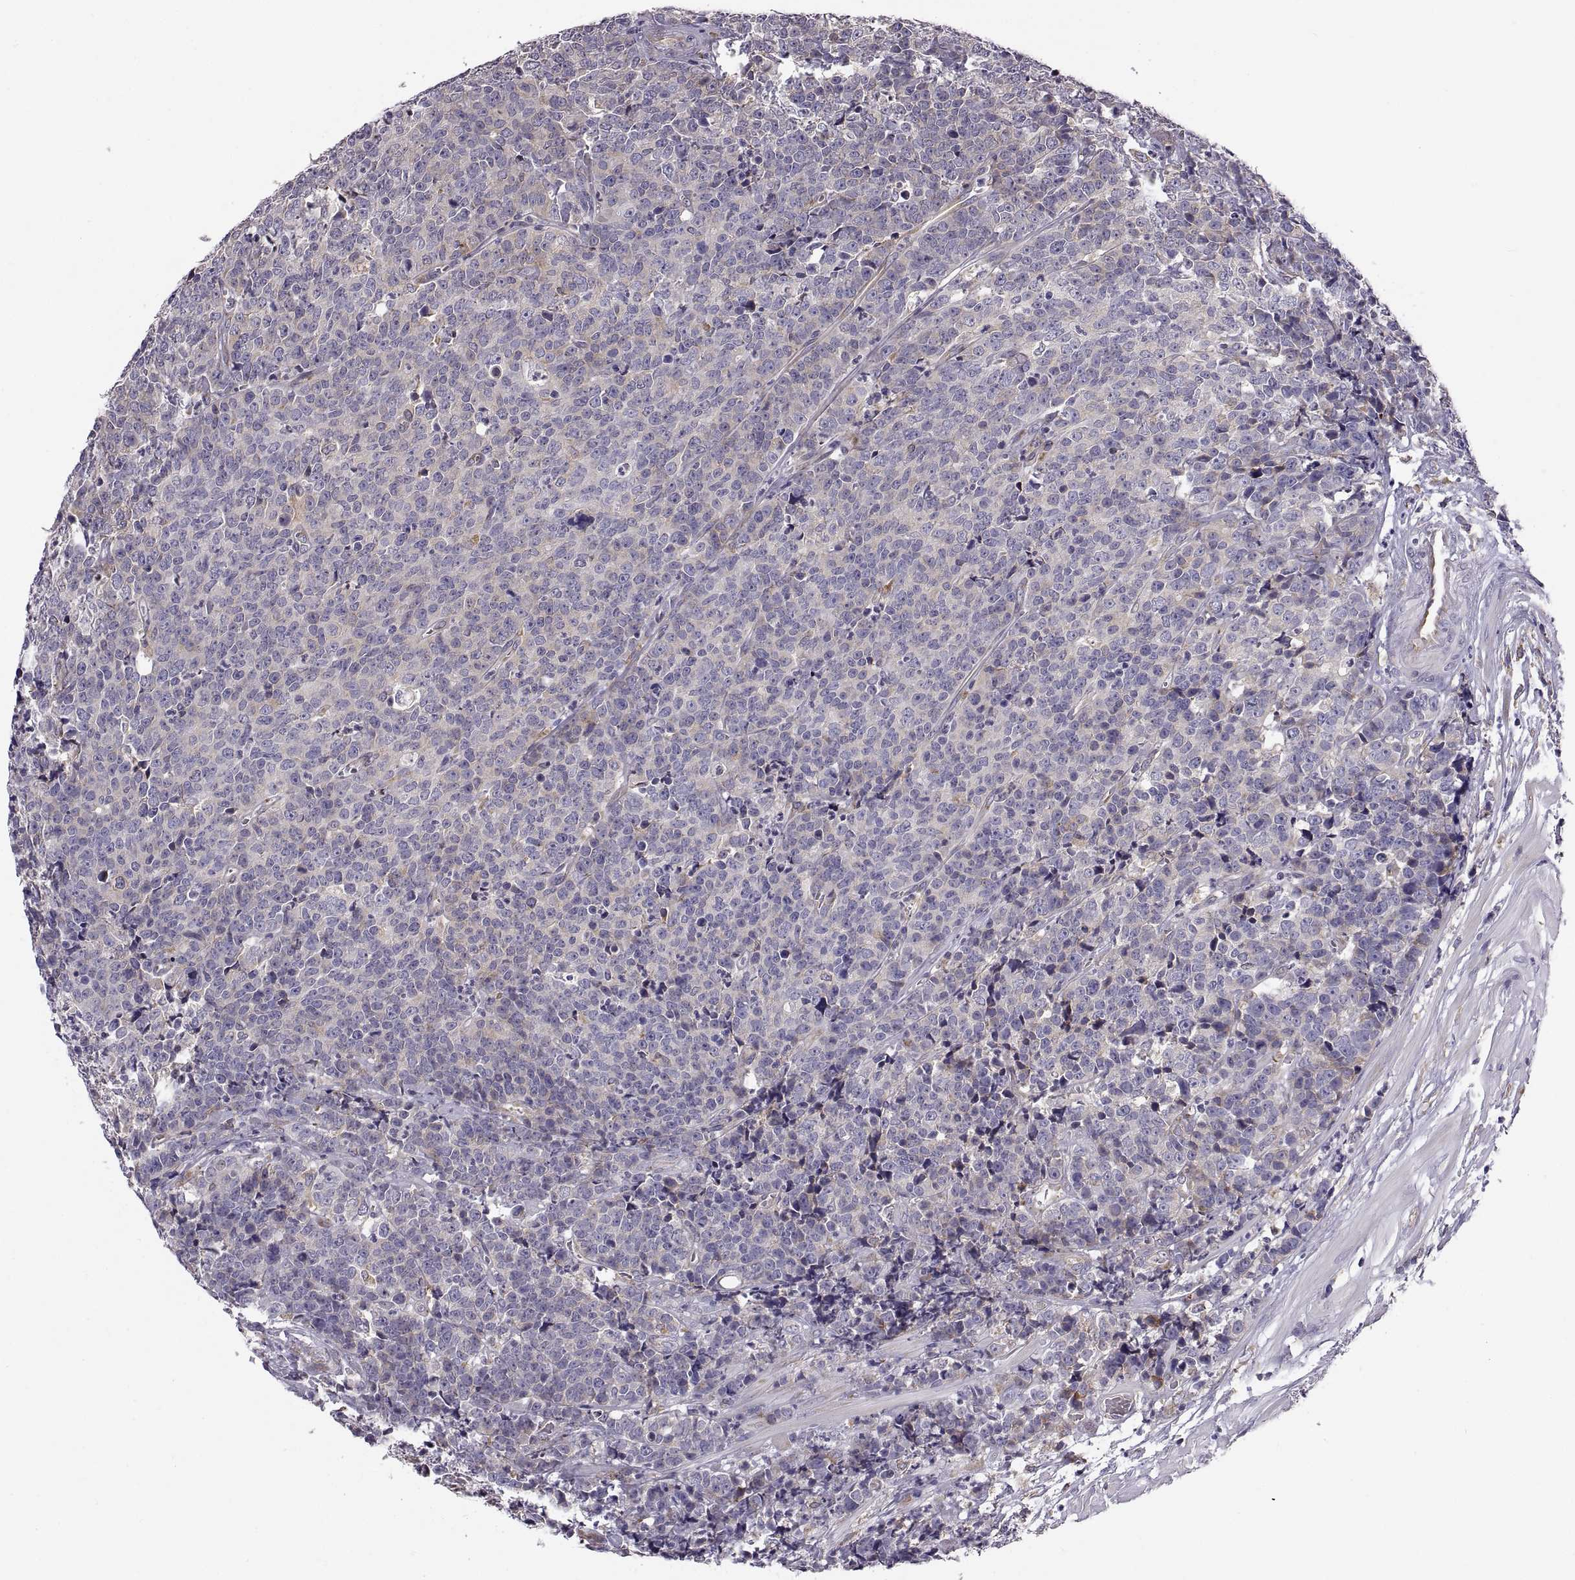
{"staining": {"intensity": "weak", "quantity": "<25%", "location": "cytoplasmic/membranous"}, "tissue": "prostate cancer", "cell_type": "Tumor cells", "image_type": "cancer", "snomed": [{"axis": "morphology", "description": "Adenocarcinoma, NOS"}, {"axis": "topography", "description": "Prostate"}], "caption": "DAB (3,3'-diaminobenzidine) immunohistochemical staining of human adenocarcinoma (prostate) shows no significant staining in tumor cells.", "gene": "PLEKHB2", "patient": {"sex": "male", "age": 67}}